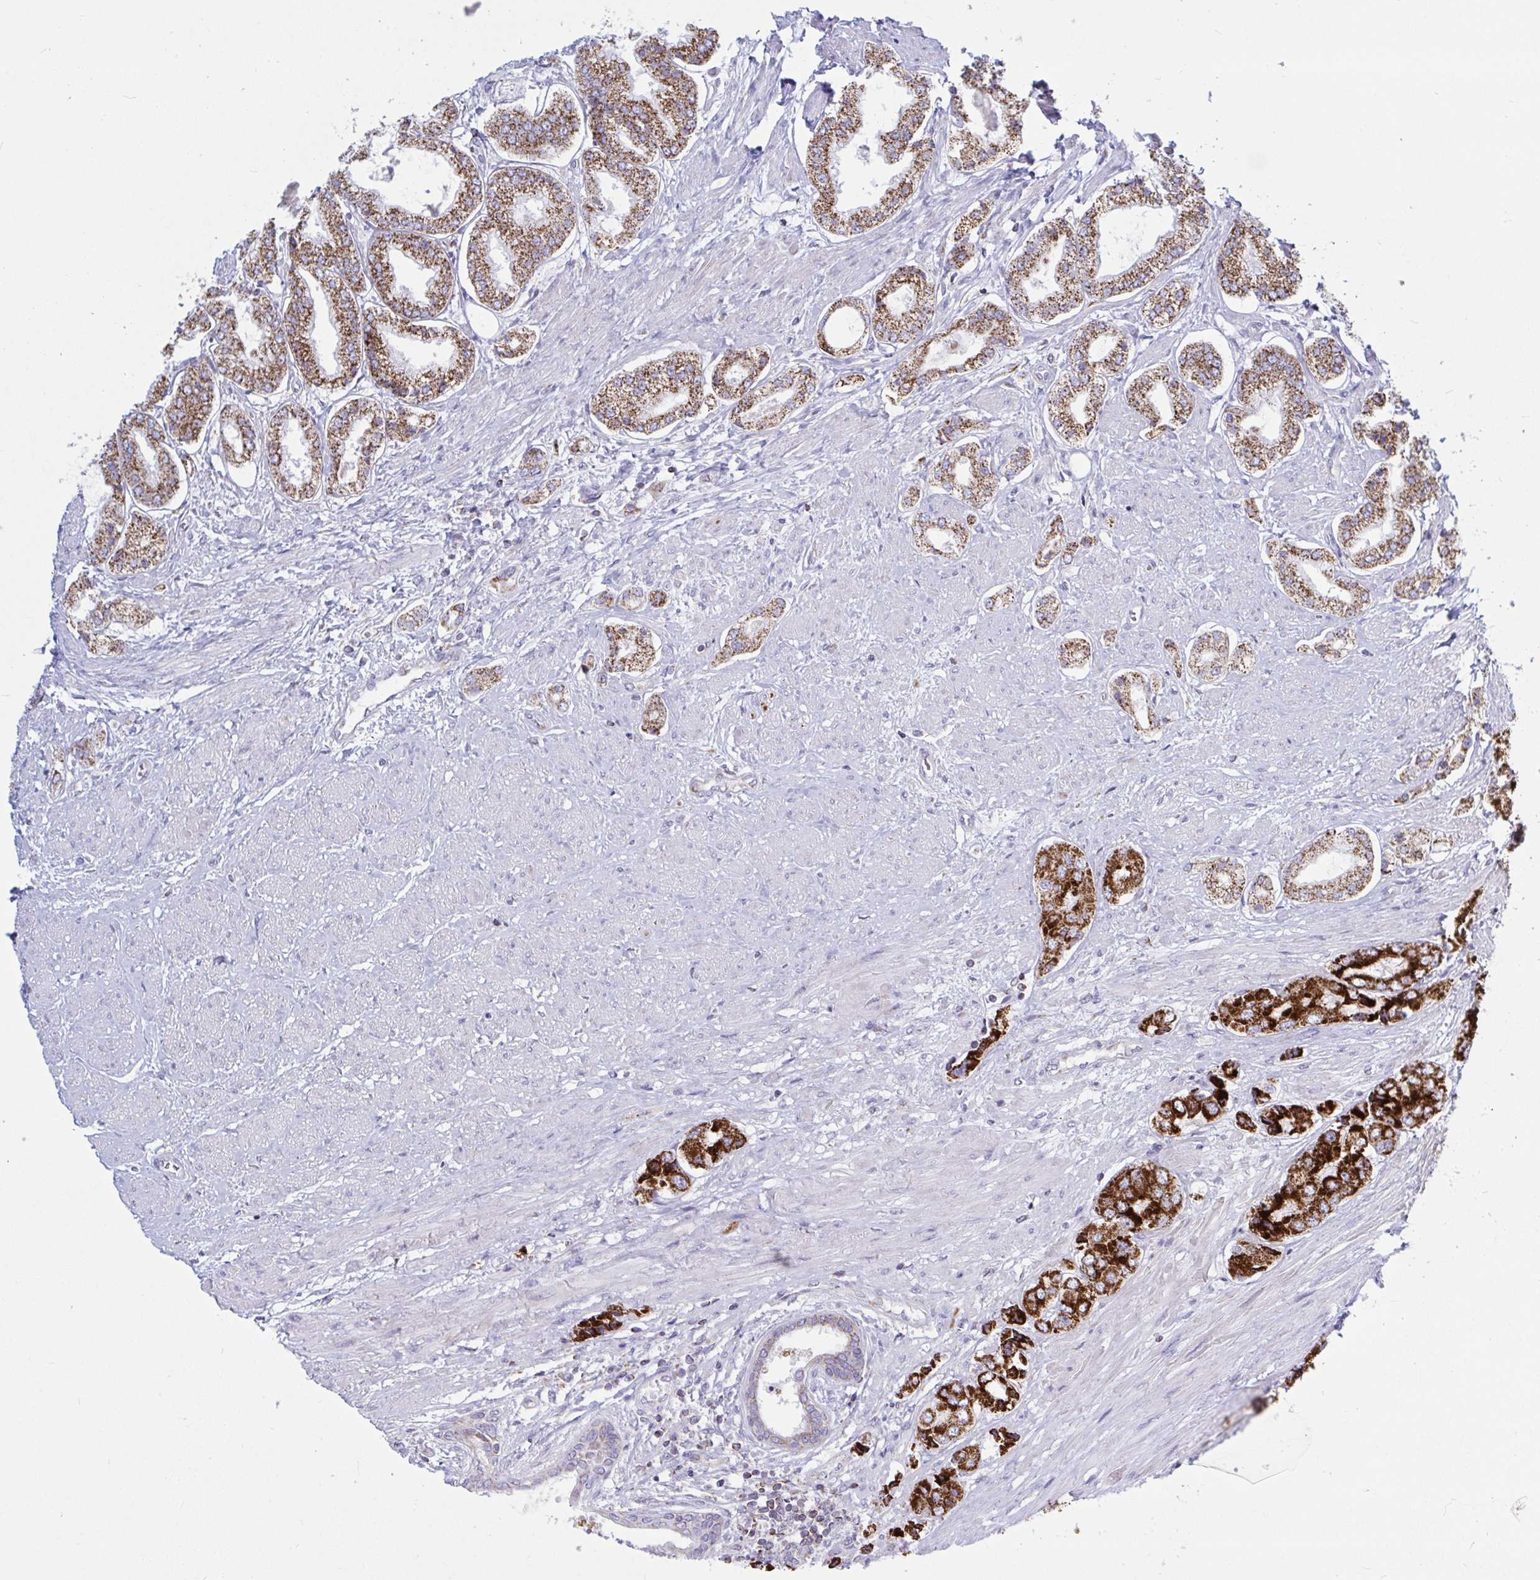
{"staining": {"intensity": "strong", "quantity": ">75%", "location": "cytoplasmic/membranous"}, "tissue": "prostate cancer", "cell_type": "Tumor cells", "image_type": "cancer", "snomed": [{"axis": "morphology", "description": "Adenocarcinoma, Low grade"}, {"axis": "topography", "description": "Prostate"}], "caption": "An image of prostate cancer stained for a protein shows strong cytoplasmic/membranous brown staining in tumor cells. Immunohistochemistry stains the protein in brown and the nuclei are stained blue.", "gene": "HSPE1", "patient": {"sex": "male", "age": 69}}